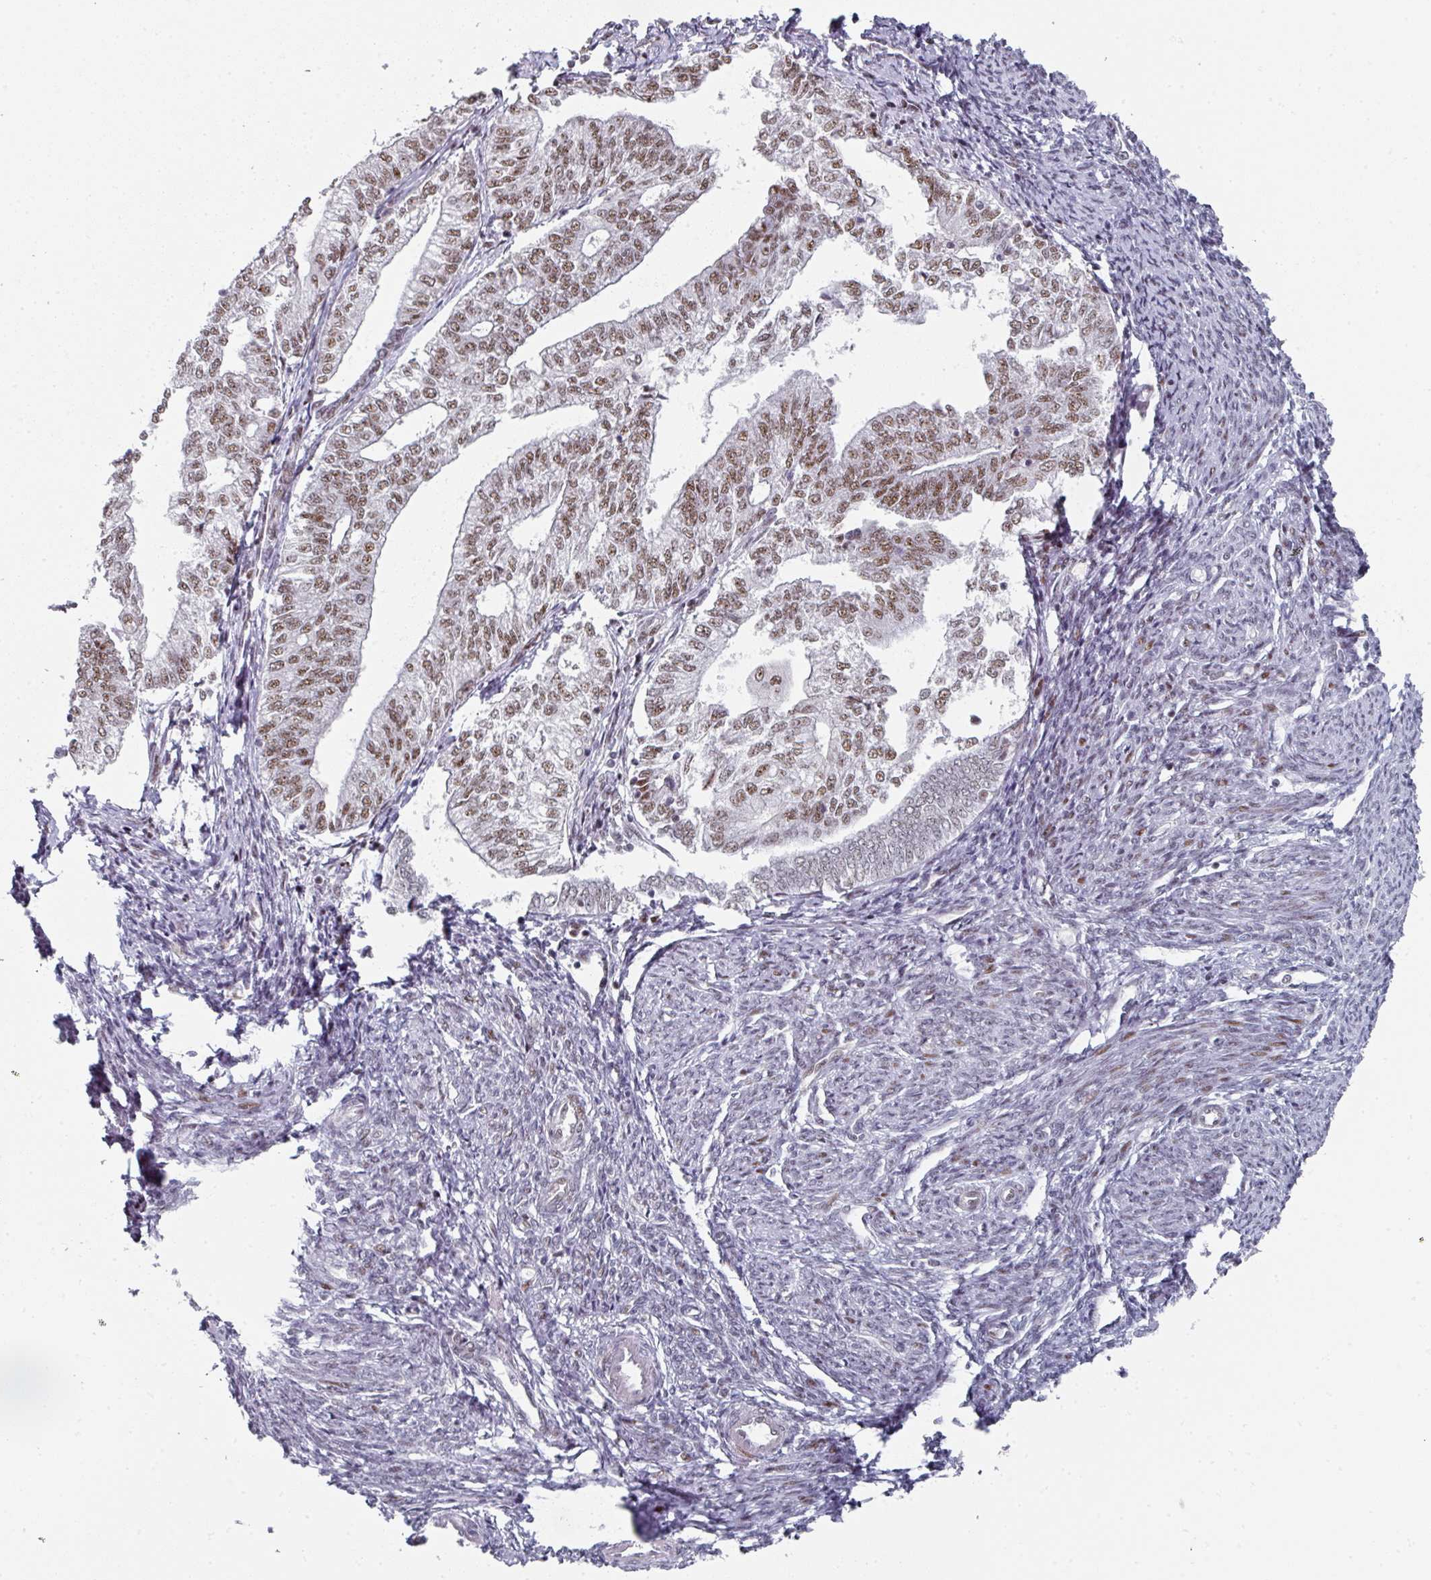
{"staining": {"intensity": "strong", "quantity": "<25%", "location": "nuclear"}, "tissue": "smooth muscle", "cell_type": "Smooth muscle cells", "image_type": "normal", "snomed": [{"axis": "morphology", "description": "Normal tissue, NOS"}, {"axis": "topography", "description": "Smooth muscle"}, {"axis": "topography", "description": "Fallopian tube"}], "caption": "Smooth muscle stained with immunohistochemistry (IHC) displays strong nuclear staining in about <25% of smooth muscle cells.", "gene": "SF3B5", "patient": {"sex": "female", "age": 59}}